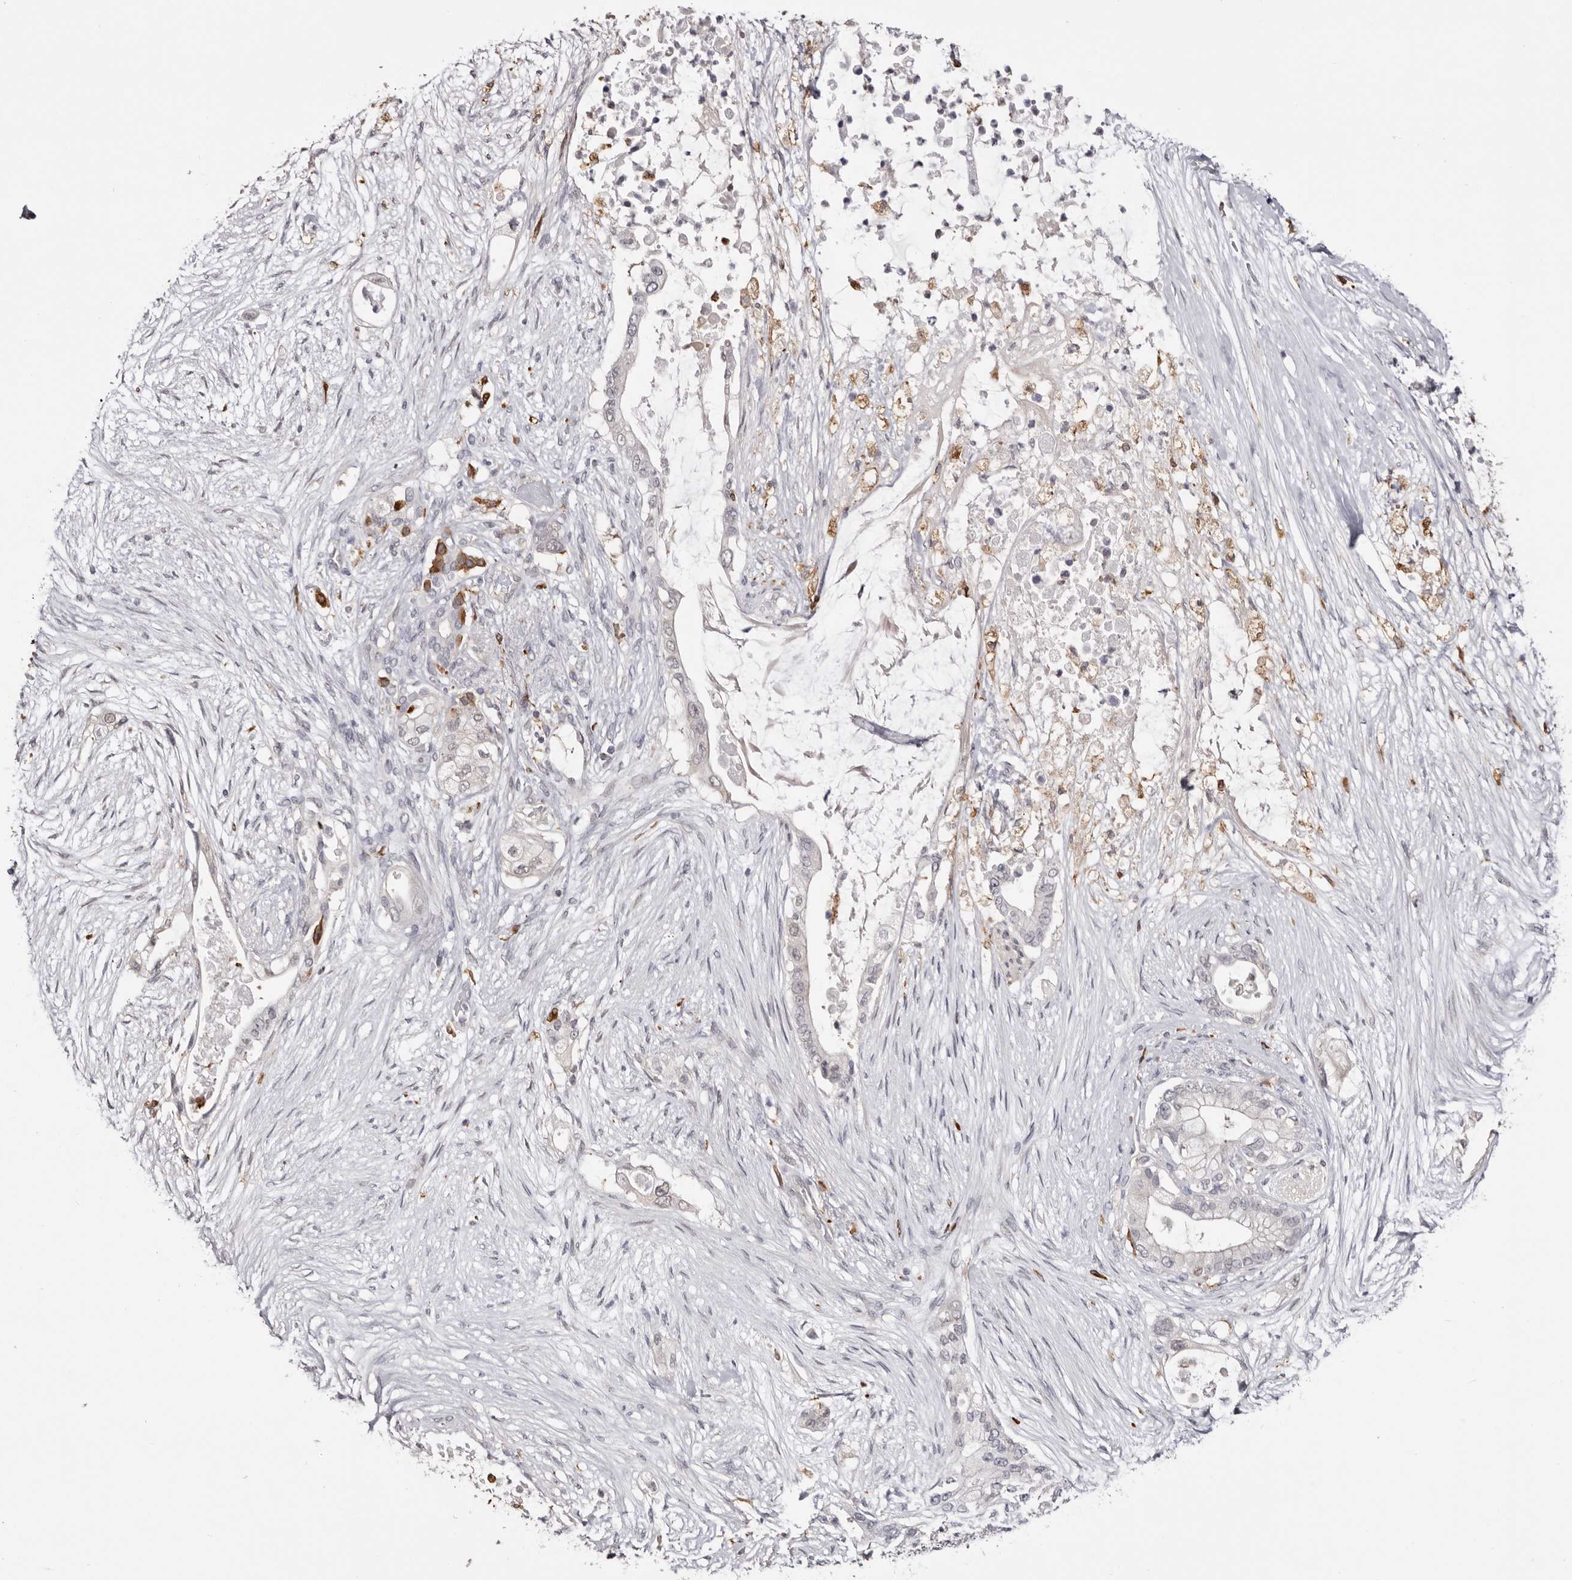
{"staining": {"intensity": "negative", "quantity": "none", "location": "none"}, "tissue": "pancreatic cancer", "cell_type": "Tumor cells", "image_type": "cancer", "snomed": [{"axis": "morphology", "description": "Adenocarcinoma, NOS"}, {"axis": "topography", "description": "Pancreas"}], "caption": "An immunohistochemistry histopathology image of adenocarcinoma (pancreatic) is shown. There is no staining in tumor cells of adenocarcinoma (pancreatic).", "gene": "TNNI1", "patient": {"sex": "male", "age": 53}}